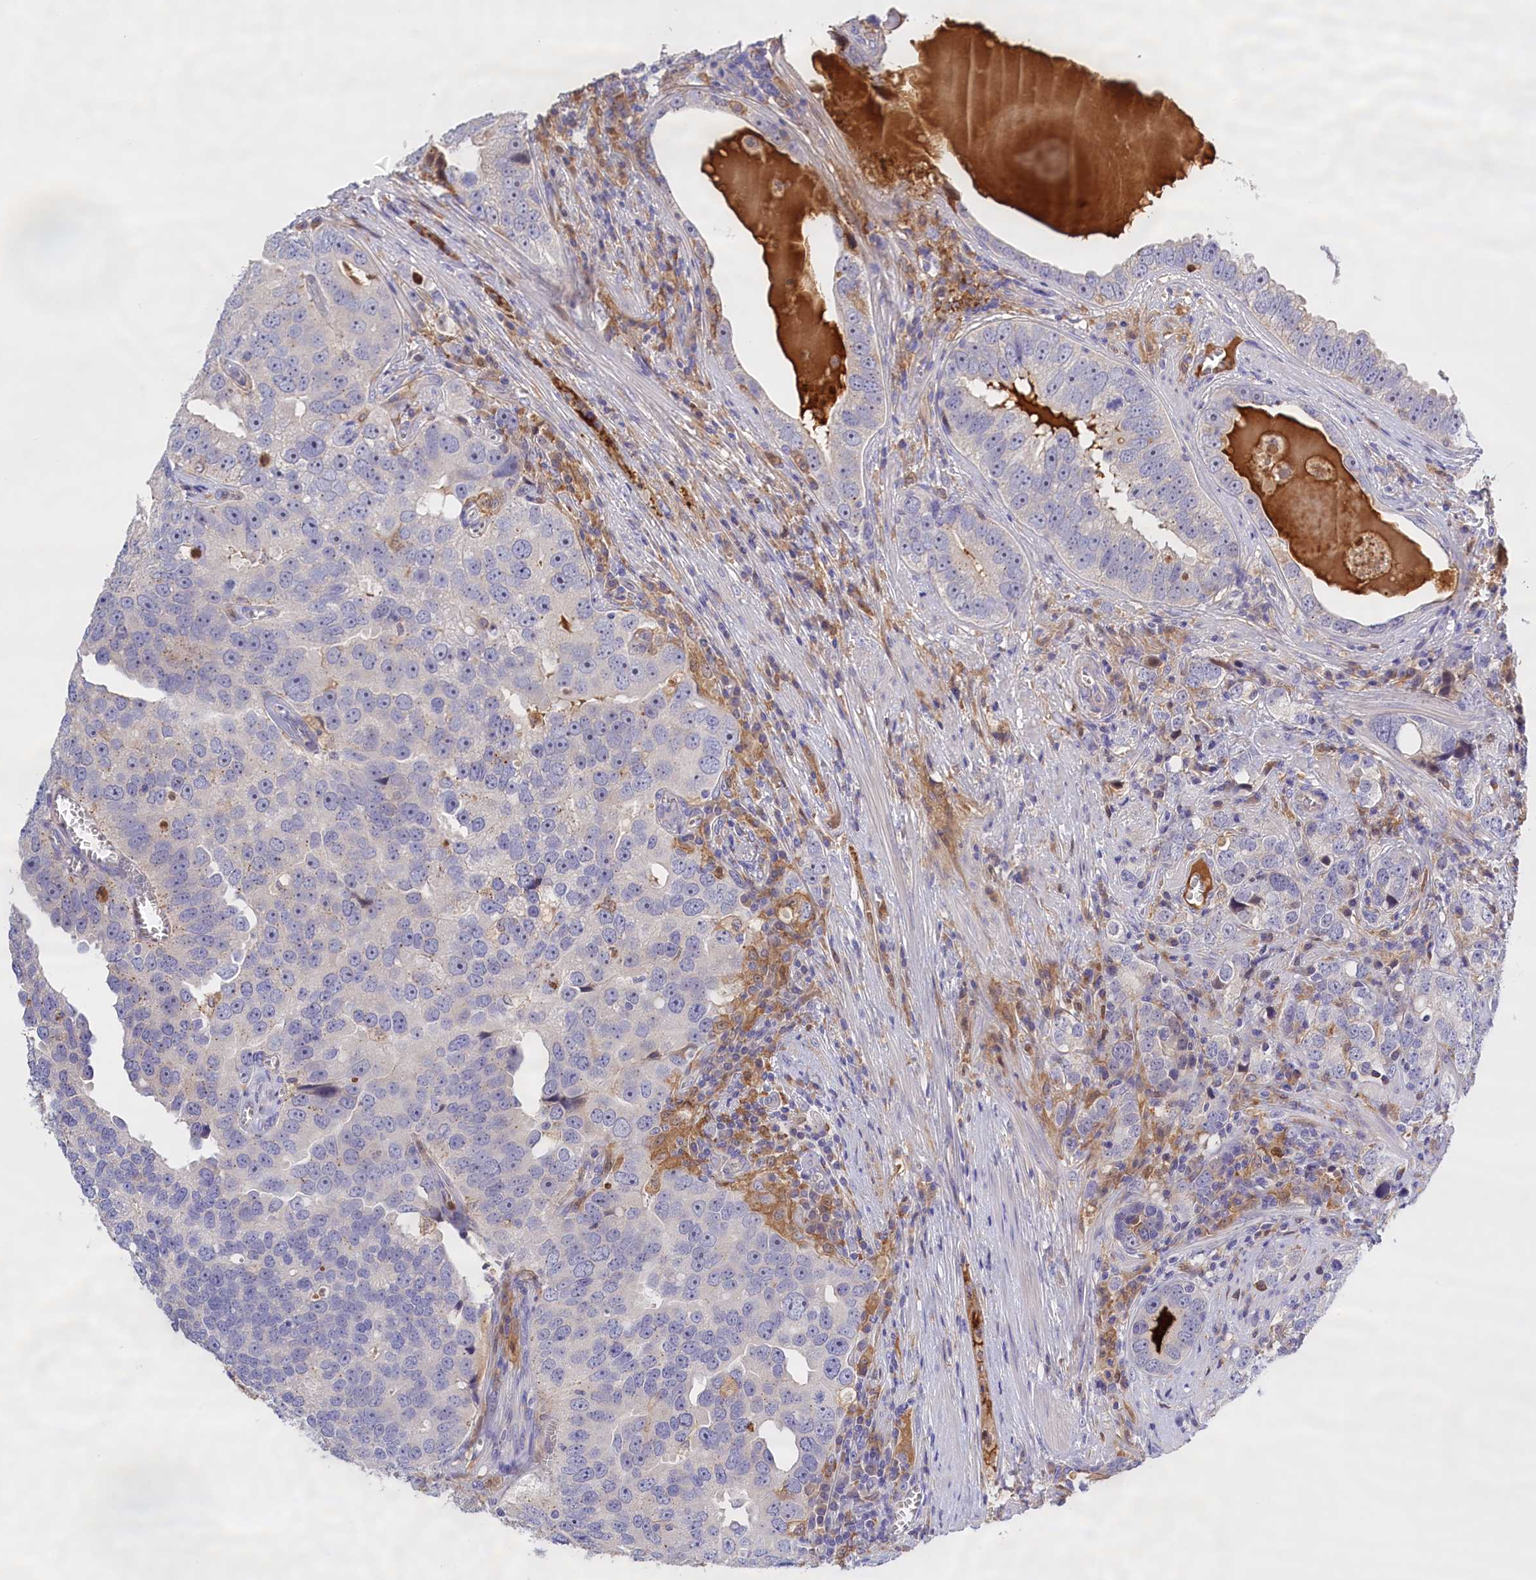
{"staining": {"intensity": "negative", "quantity": "none", "location": "none"}, "tissue": "prostate cancer", "cell_type": "Tumor cells", "image_type": "cancer", "snomed": [{"axis": "morphology", "description": "Adenocarcinoma, High grade"}, {"axis": "topography", "description": "Prostate"}], "caption": "Tumor cells show no significant protein staining in prostate cancer (high-grade adenocarcinoma). Nuclei are stained in blue.", "gene": "FAM149B1", "patient": {"sex": "male", "age": 71}}